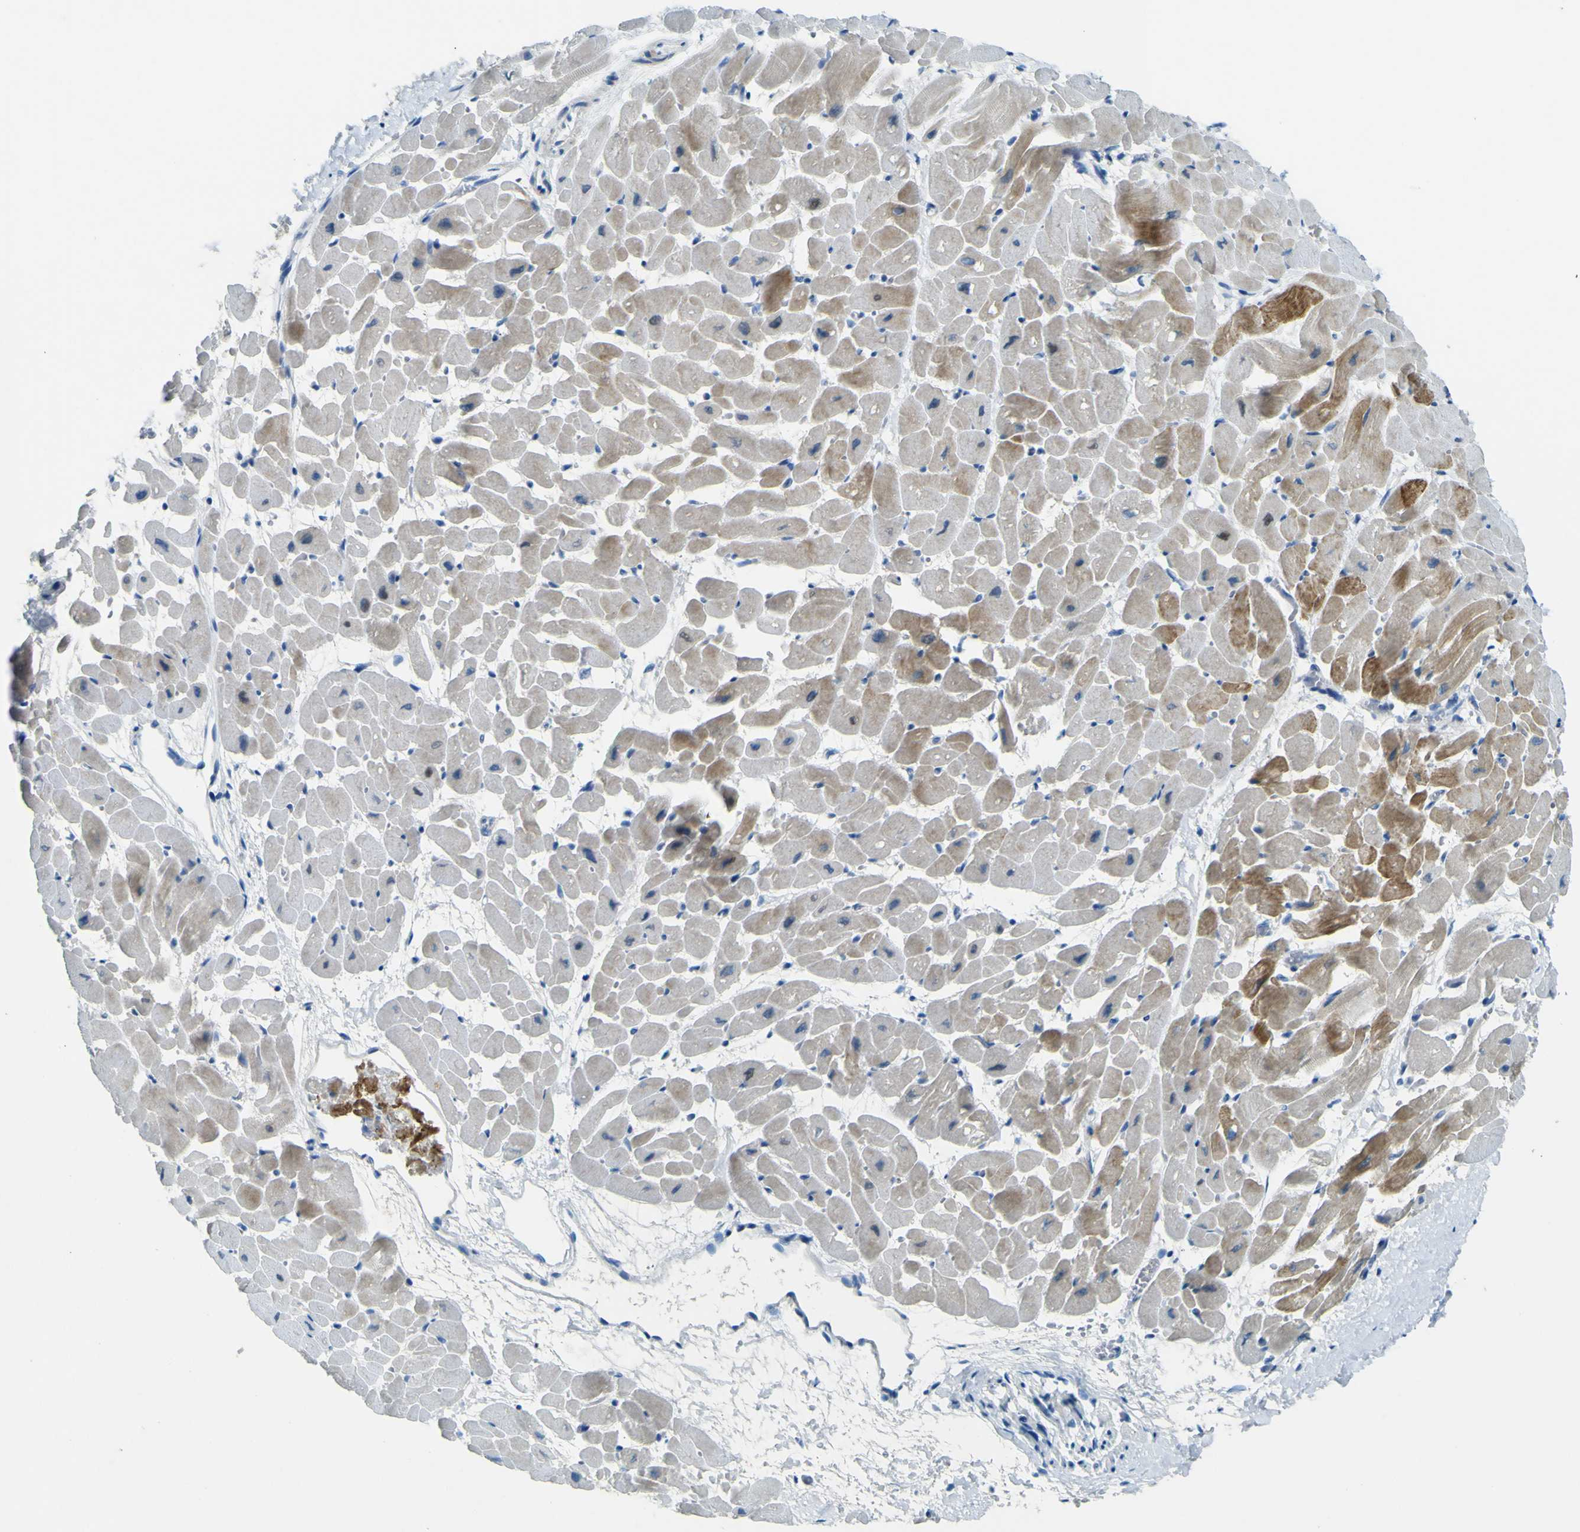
{"staining": {"intensity": "strong", "quantity": "25%-75%", "location": "cytoplasmic/membranous"}, "tissue": "heart muscle", "cell_type": "Cardiomyocytes", "image_type": "normal", "snomed": [{"axis": "morphology", "description": "Normal tissue, NOS"}, {"axis": "topography", "description": "Heart"}], "caption": "Strong cytoplasmic/membranous expression for a protein is identified in about 25%-75% of cardiomyocytes of normal heart muscle using IHC.", "gene": "SORCS1", "patient": {"sex": "male", "age": 45}}